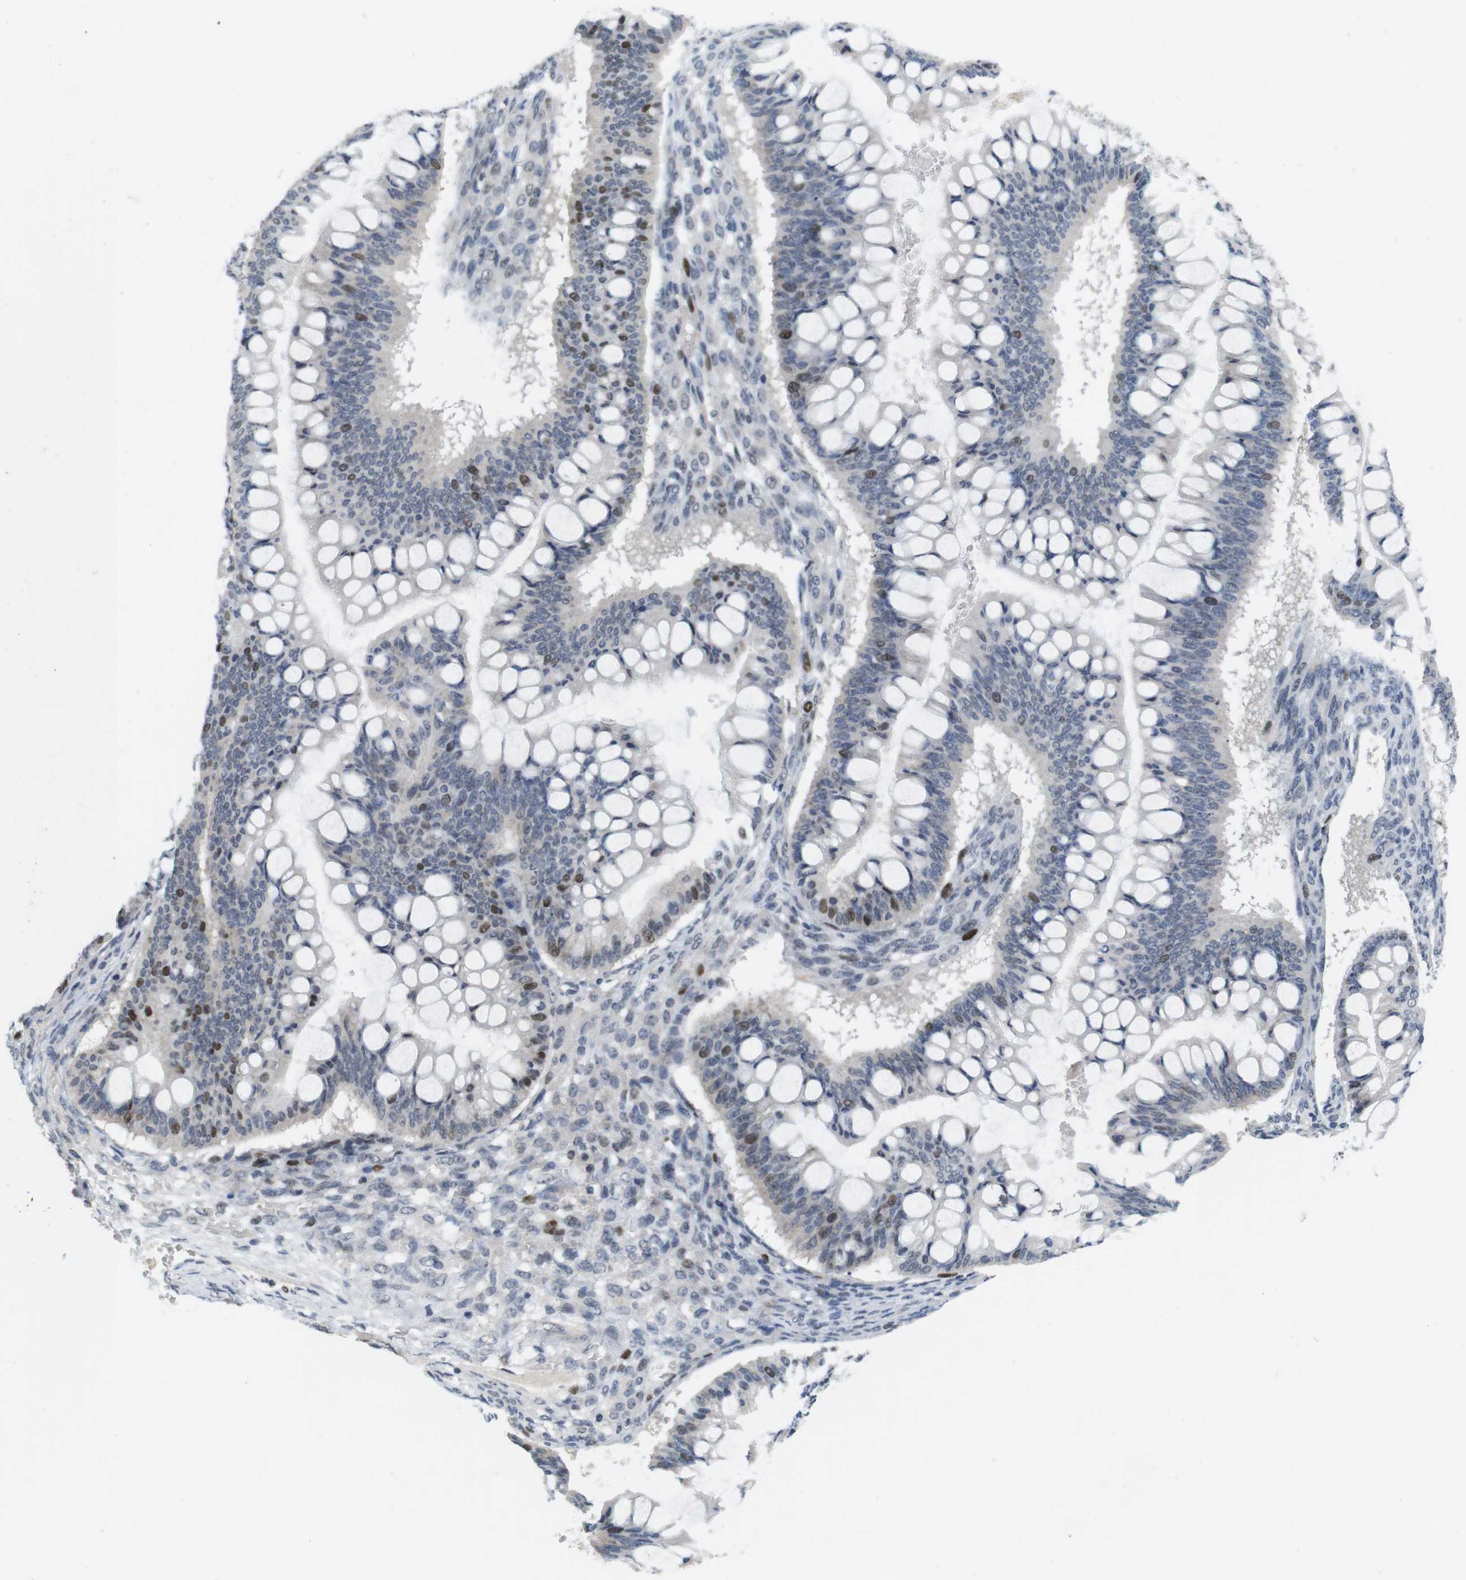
{"staining": {"intensity": "strong", "quantity": "<25%", "location": "nuclear"}, "tissue": "ovarian cancer", "cell_type": "Tumor cells", "image_type": "cancer", "snomed": [{"axis": "morphology", "description": "Cystadenocarcinoma, mucinous, NOS"}, {"axis": "topography", "description": "Ovary"}], "caption": "A brown stain highlights strong nuclear positivity of a protein in mucinous cystadenocarcinoma (ovarian) tumor cells.", "gene": "SKP2", "patient": {"sex": "female", "age": 73}}